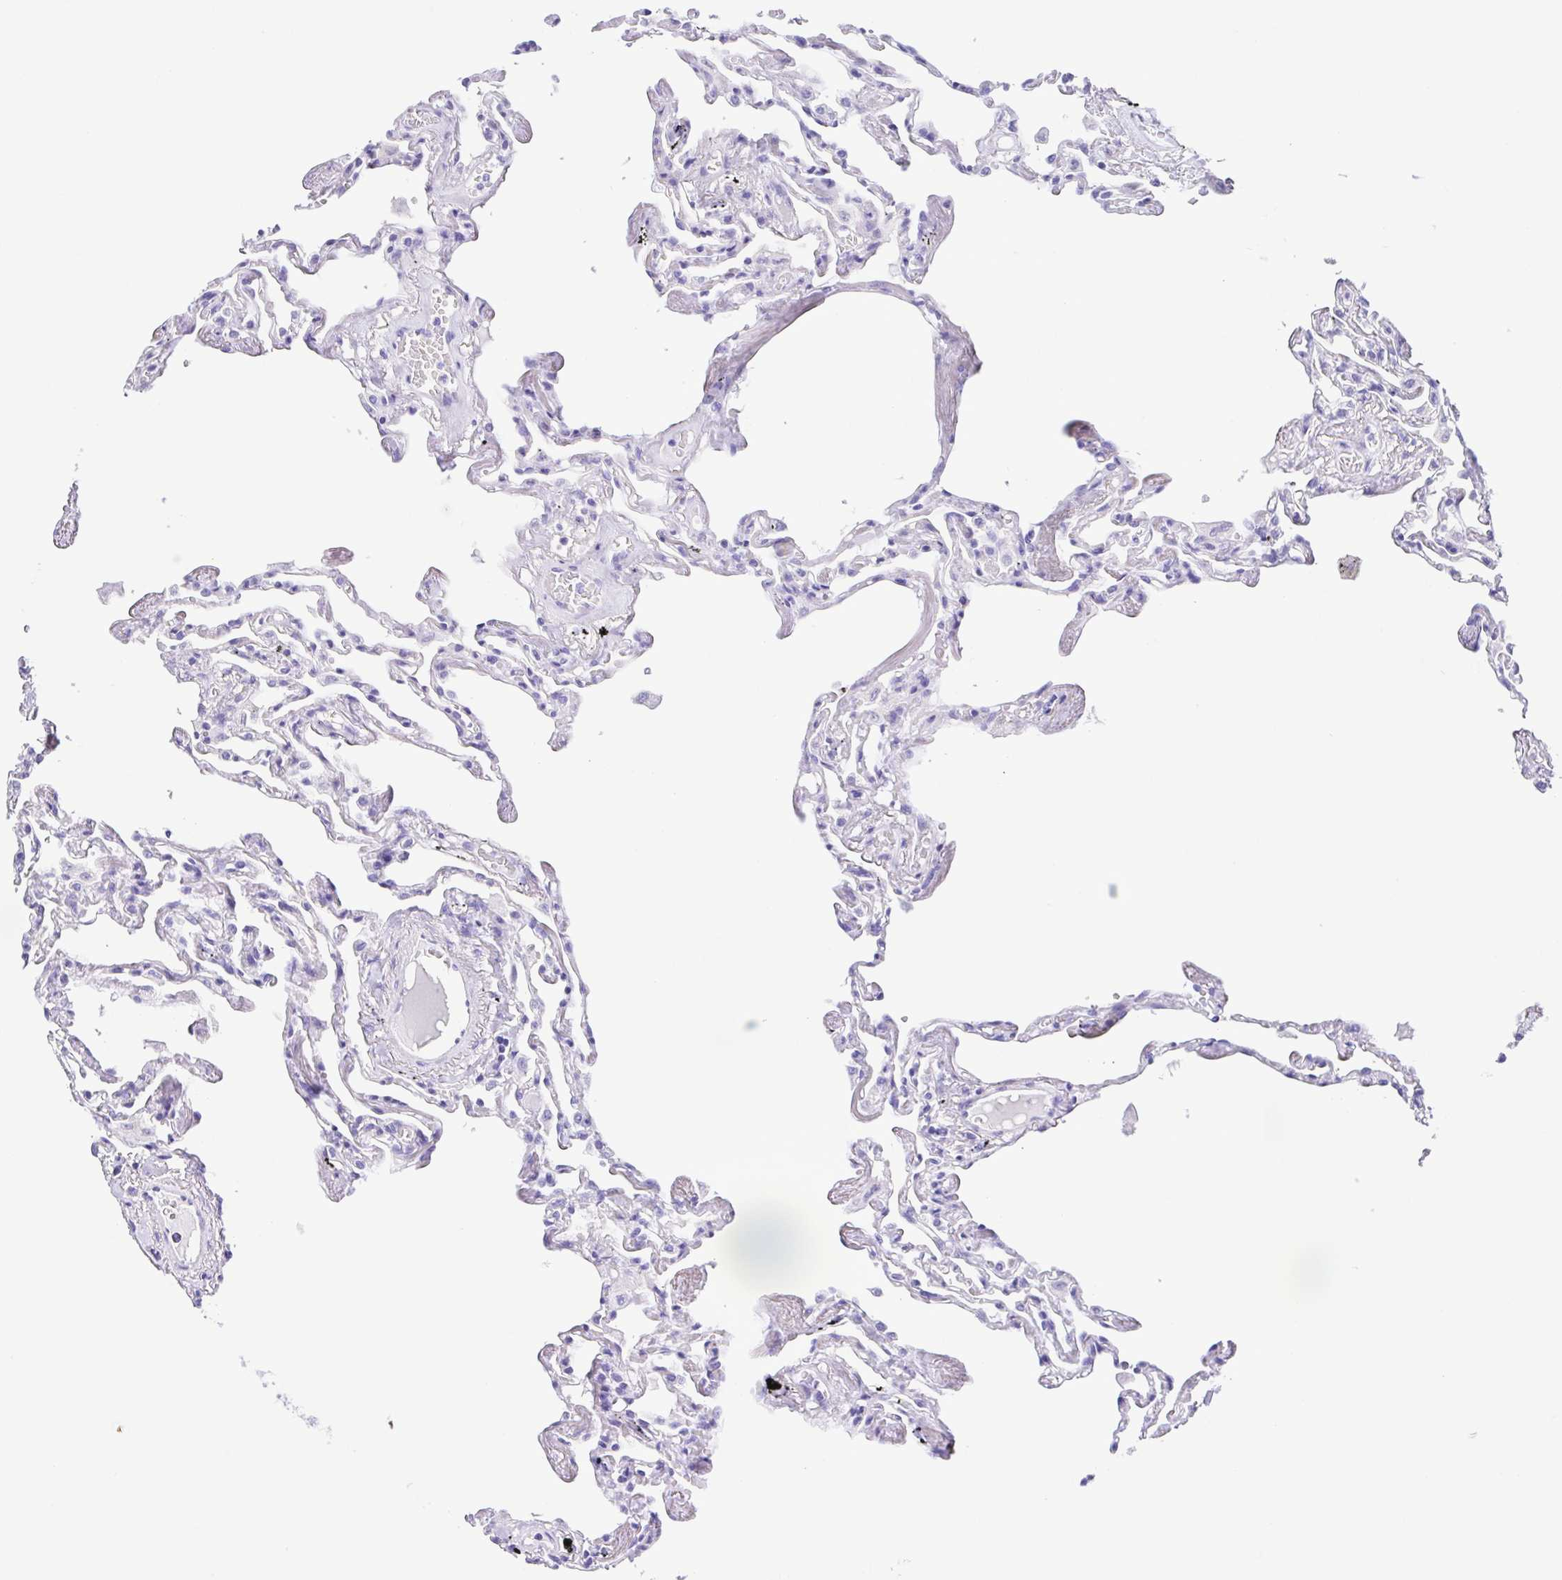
{"staining": {"intensity": "negative", "quantity": "none", "location": "none"}, "tissue": "lung", "cell_type": "Alveolar cells", "image_type": "normal", "snomed": [{"axis": "morphology", "description": "Normal tissue, NOS"}, {"axis": "topography", "description": "Lung"}], "caption": "An image of lung stained for a protein demonstrates no brown staining in alveolar cells.", "gene": "OVGP1", "patient": {"sex": "female", "age": 67}}